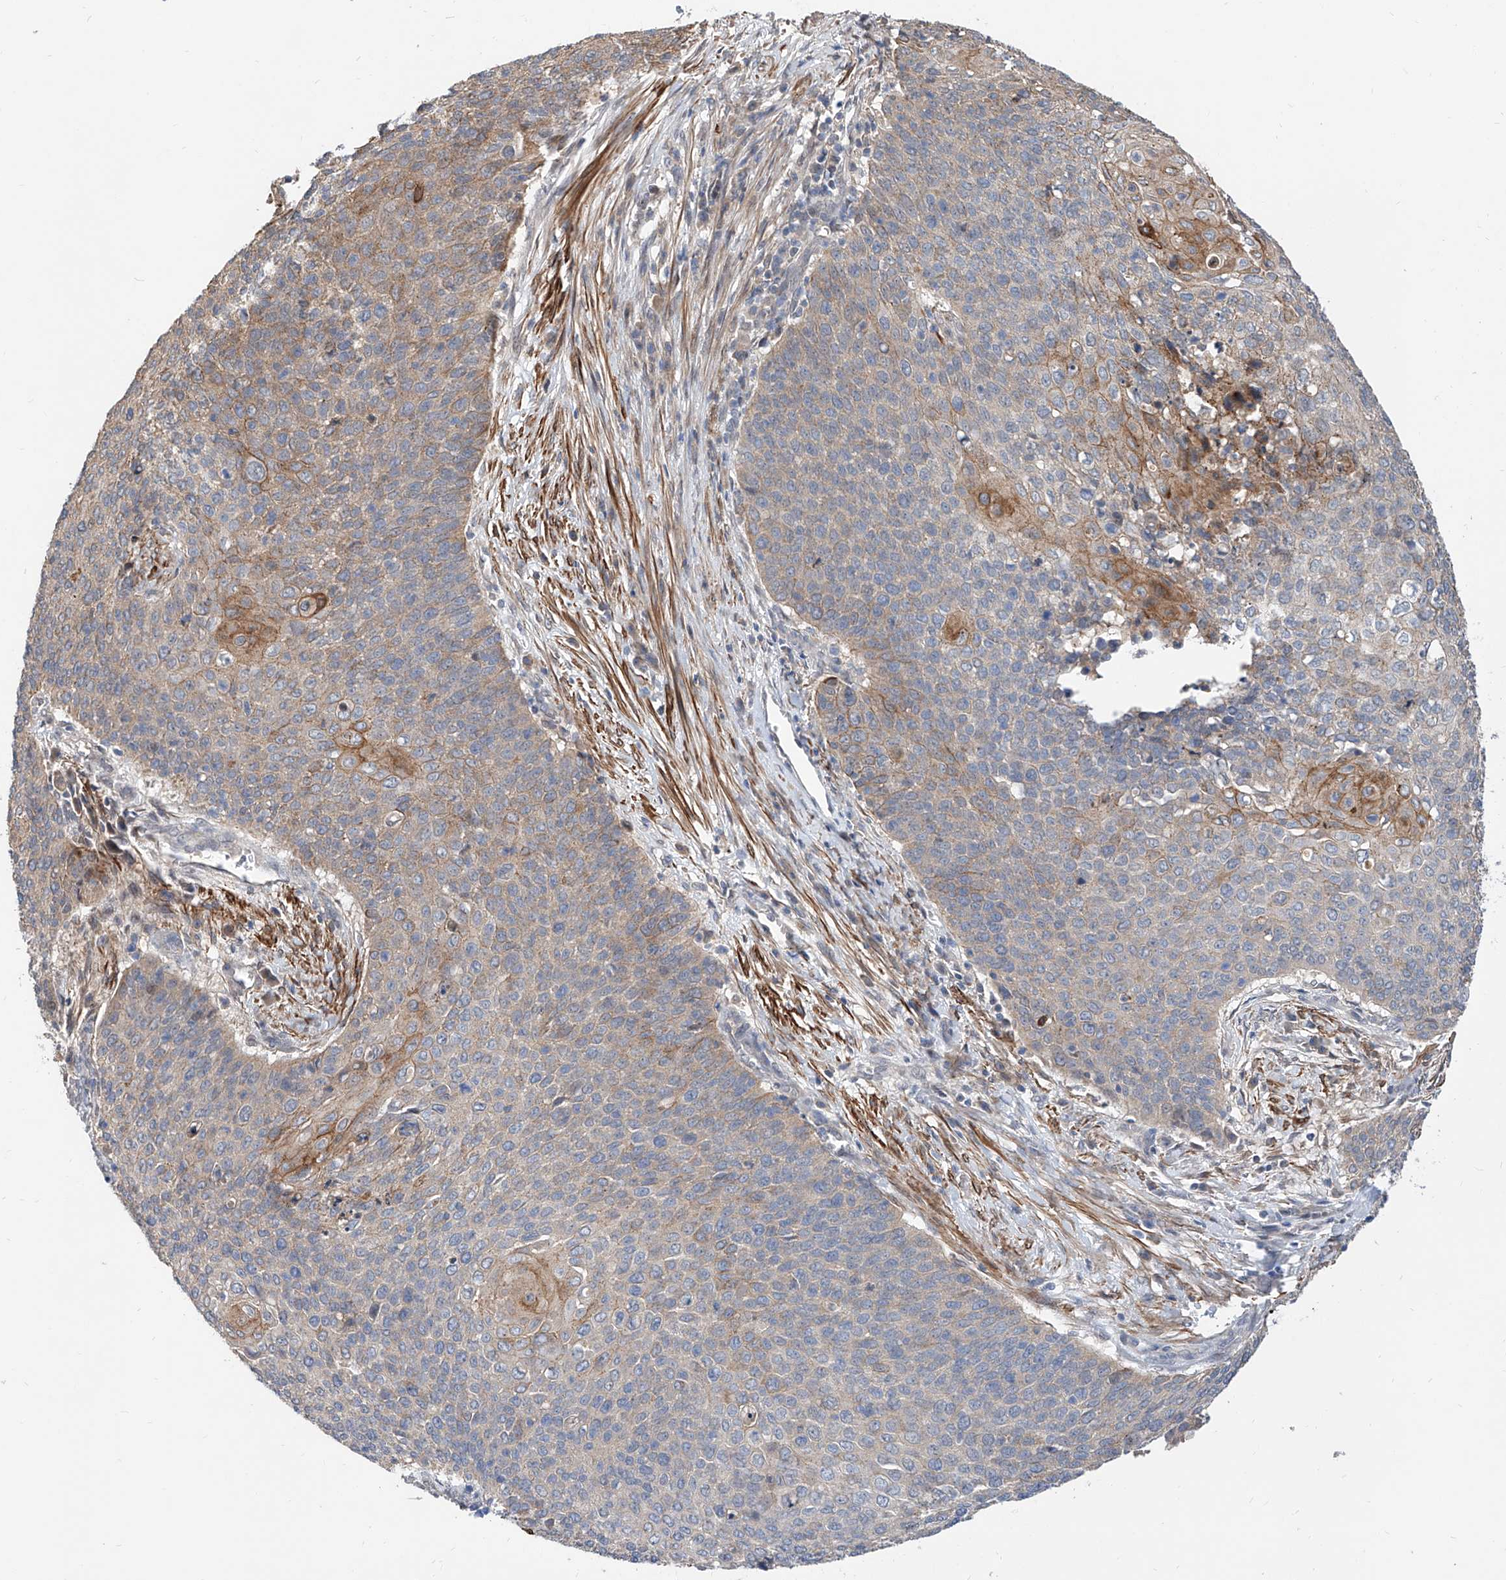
{"staining": {"intensity": "moderate", "quantity": "<25%", "location": "cytoplasmic/membranous"}, "tissue": "cervical cancer", "cell_type": "Tumor cells", "image_type": "cancer", "snomed": [{"axis": "morphology", "description": "Squamous cell carcinoma, NOS"}, {"axis": "topography", "description": "Cervix"}], "caption": "DAB immunohistochemical staining of cervical cancer shows moderate cytoplasmic/membranous protein staining in approximately <25% of tumor cells.", "gene": "MAGEE2", "patient": {"sex": "female", "age": 39}}